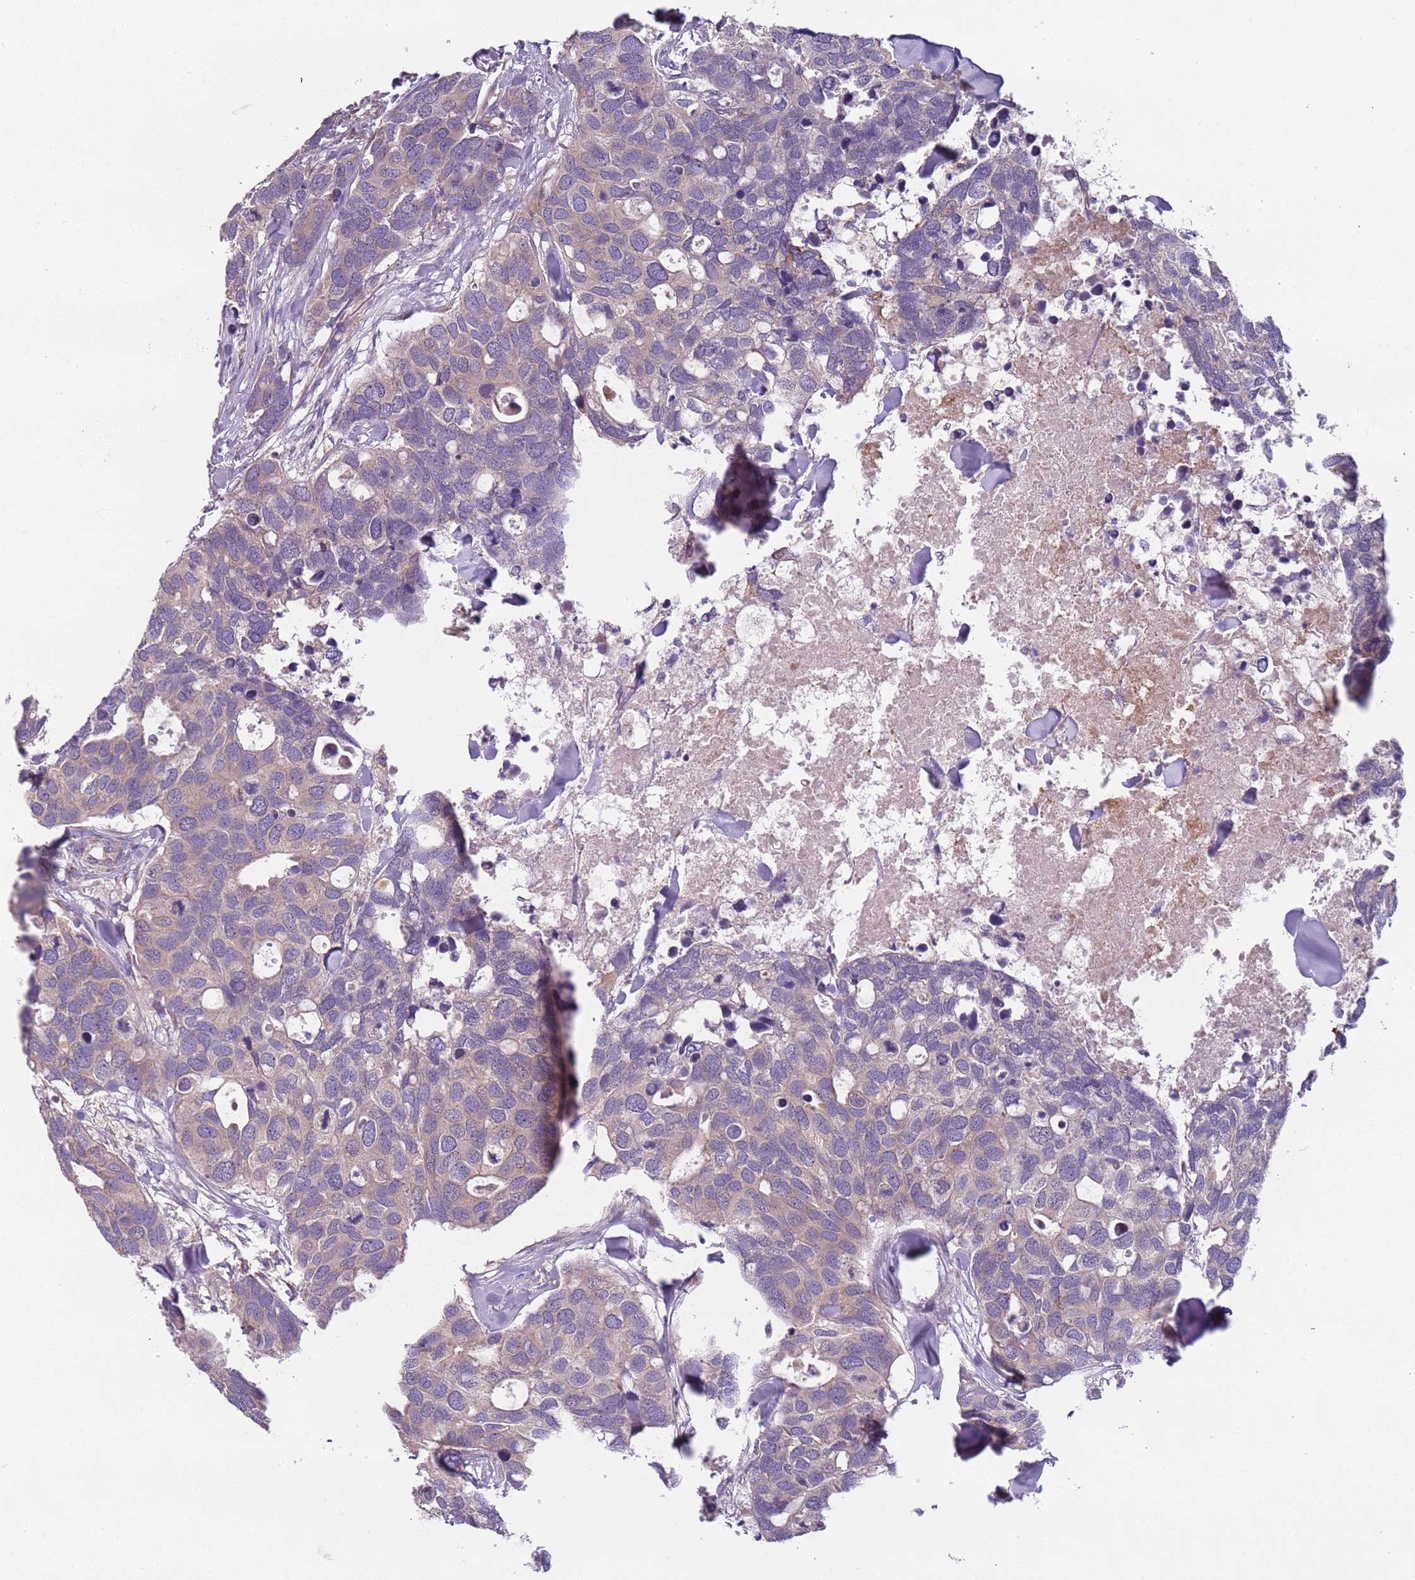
{"staining": {"intensity": "weak", "quantity": "<25%", "location": "cytoplasmic/membranous"}, "tissue": "breast cancer", "cell_type": "Tumor cells", "image_type": "cancer", "snomed": [{"axis": "morphology", "description": "Duct carcinoma"}, {"axis": "topography", "description": "Breast"}], "caption": "Immunohistochemistry (IHC) micrograph of neoplastic tissue: breast cancer (infiltrating ductal carcinoma) stained with DAB (3,3'-diaminobenzidine) displays no significant protein expression in tumor cells.", "gene": "AKTIP", "patient": {"sex": "female", "age": 83}}